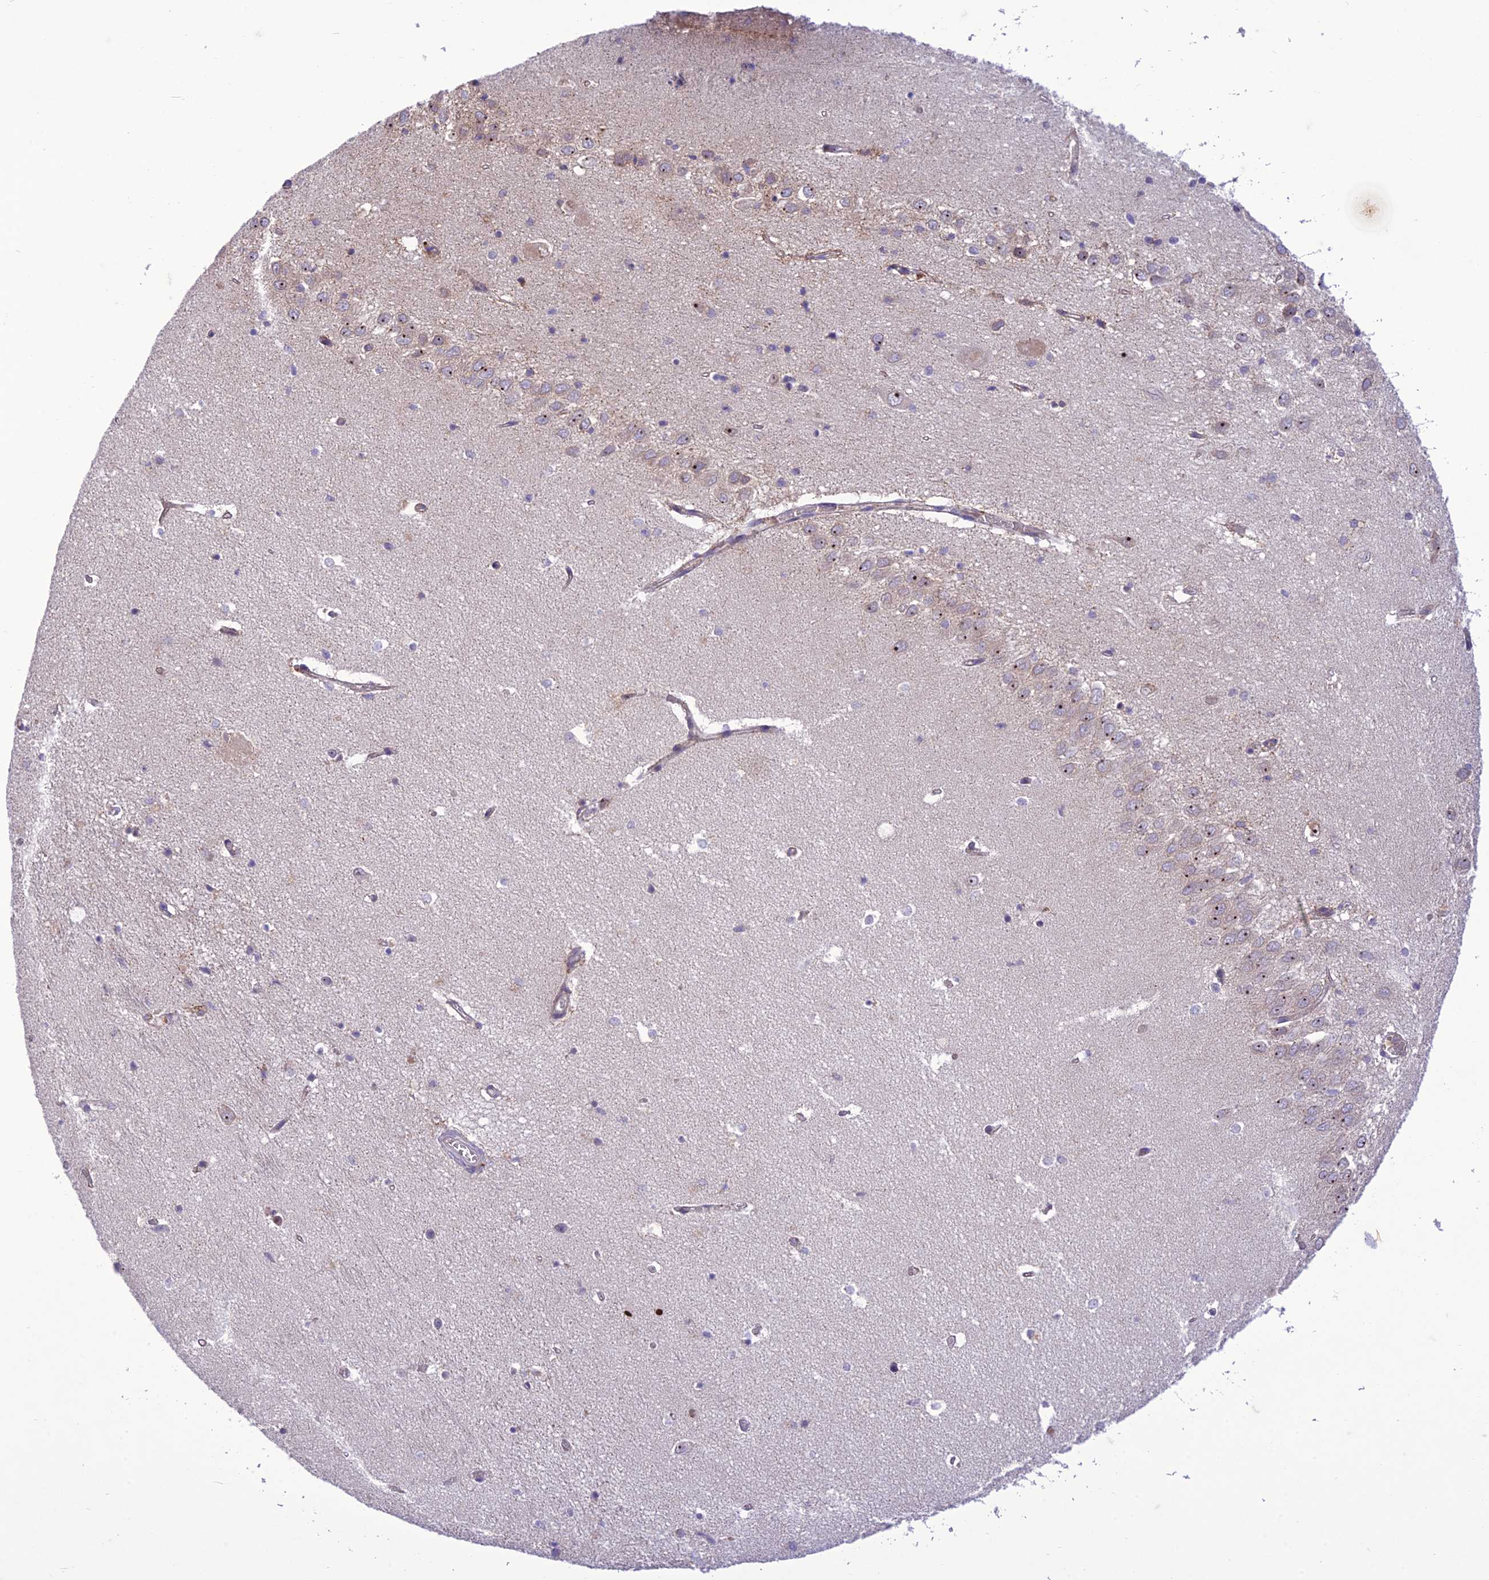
{"staining": {"intensity": "negative", "quantity": "none", "location": "none"}, "tissue": "hippocampus", "cell_type": "Glial cells", "image_type": "normal", "snomed": [{"axis": "morphology", "description": "Normal tissue, NOS"}, {"axis": "topography", "description": "Hippocampus"}], "caption": "An image of hippocampus stained for a protein reveals no brown staining in glial cells. (Immunohistochemistry (ihc), brightfield microscopy, high magnification).", "gene": "ITGAE", "patient": {"sex": "female", "age": 64}}